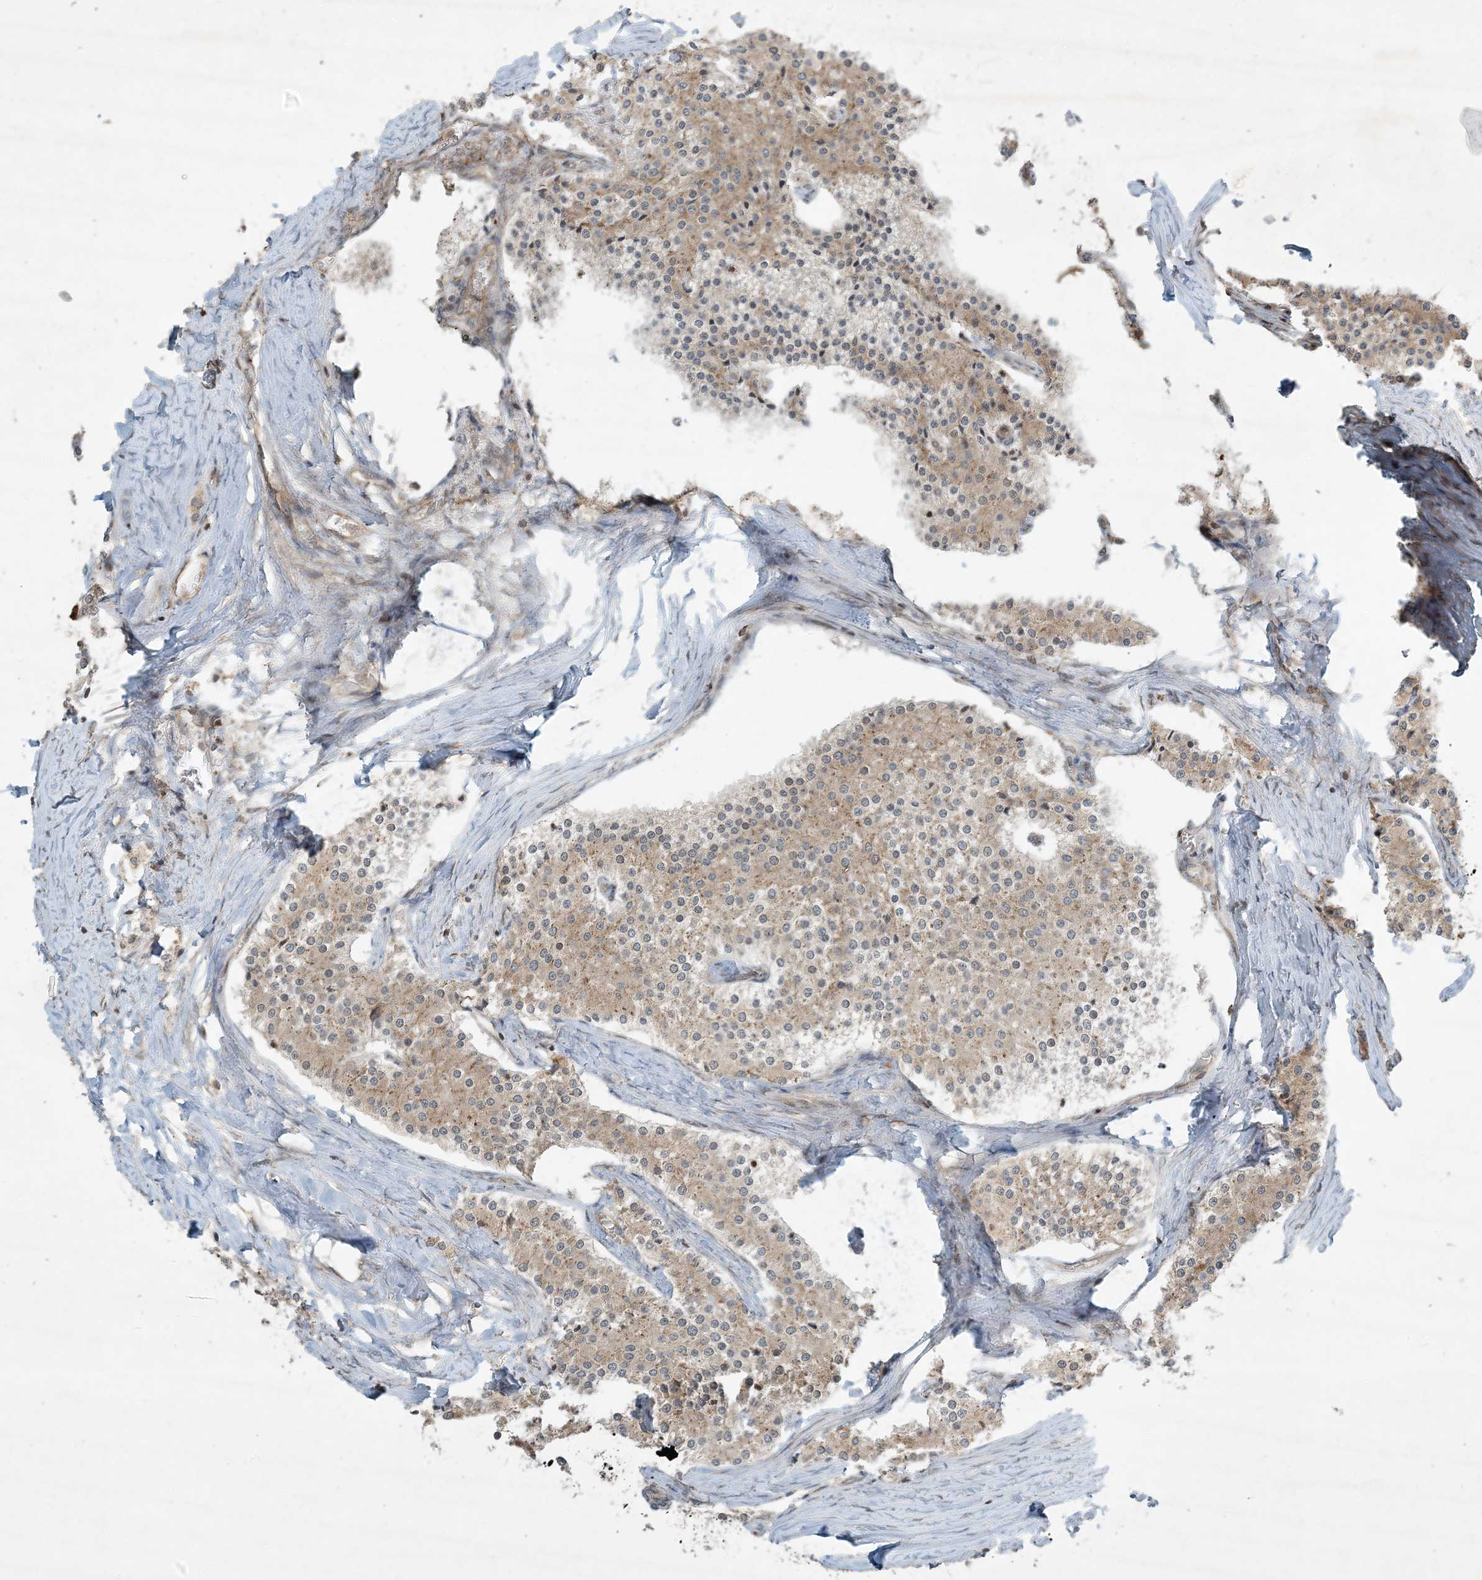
{"staining": {"intensity": "weak", "quantity": "25%-75%", "location": "cytoplasmic/membranous"}, "tissue": "carcinoid", "cell_type": "Tumor cells", "image_type": "cancer", "snomed": [{"axis": "morphology", "description": "Carcinoid, malignant, NOS"}, {"axis": "topography", "description": "Colon"}], "caption": "Protein positivity by immunohistochemistry (IHC) displays weak cytoplasmic/membranous positivity in about 25%-75% of tumor cells in malignant carcinoid.", "gene": "COMMD8", "patient": {"sex": "female", "age": 52}}